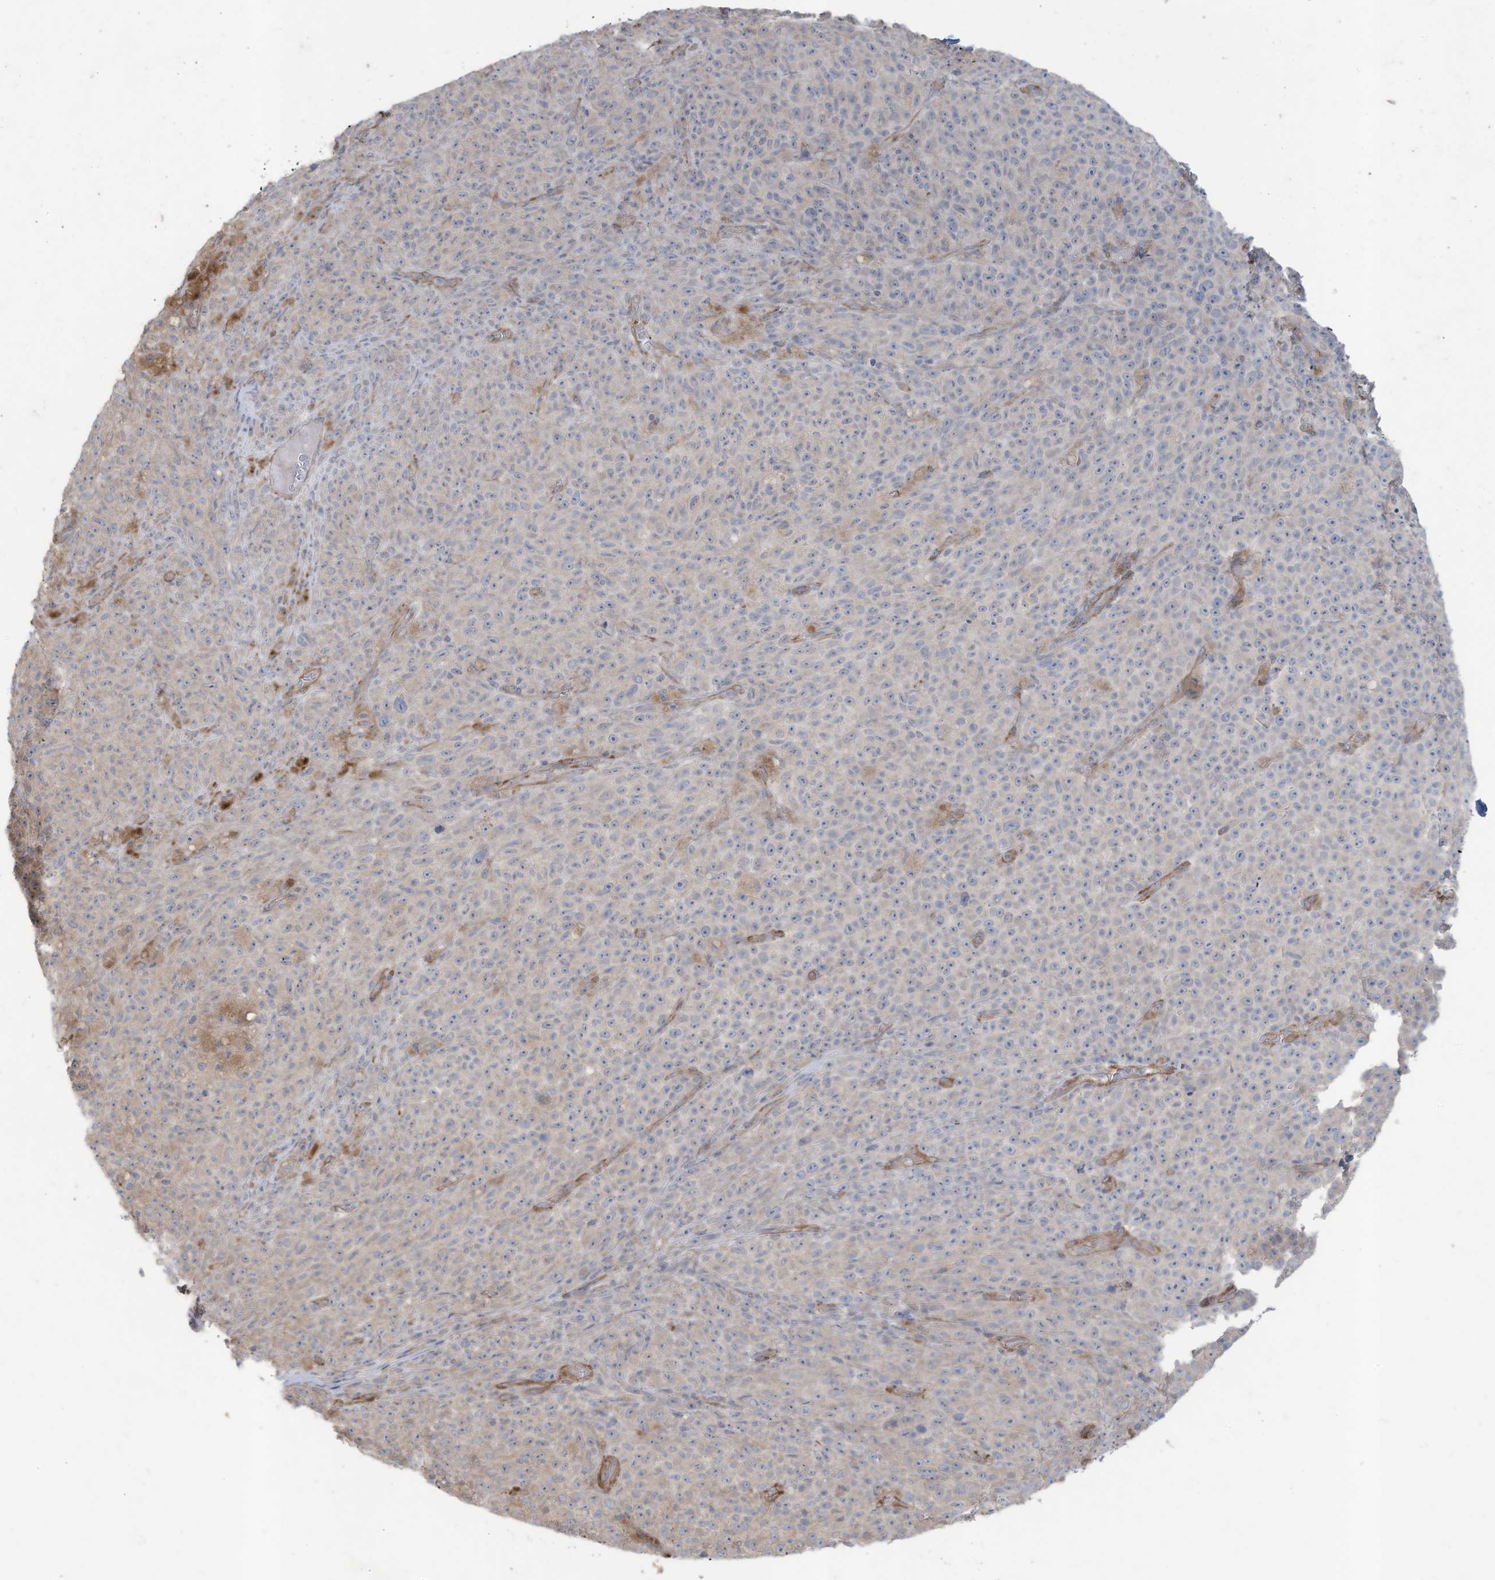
{"staining": {"intensity": "negative", "quantity": "none", "location": "none"}, "tissue": "melanoma", "cell_type": "Tumor cells", "image_type": "cancer", "snomed": [{"axis": "morphology", "description": "Malignant melanoma, NOS"}, {"axis": "topography", "description": "Skin"}], "caption": "This is an IHC image of human malignant melanoma. There is no positivity in tumor cells.", "gene": "SLC17A7", "patient": {"sex": "female", "age": 82}}